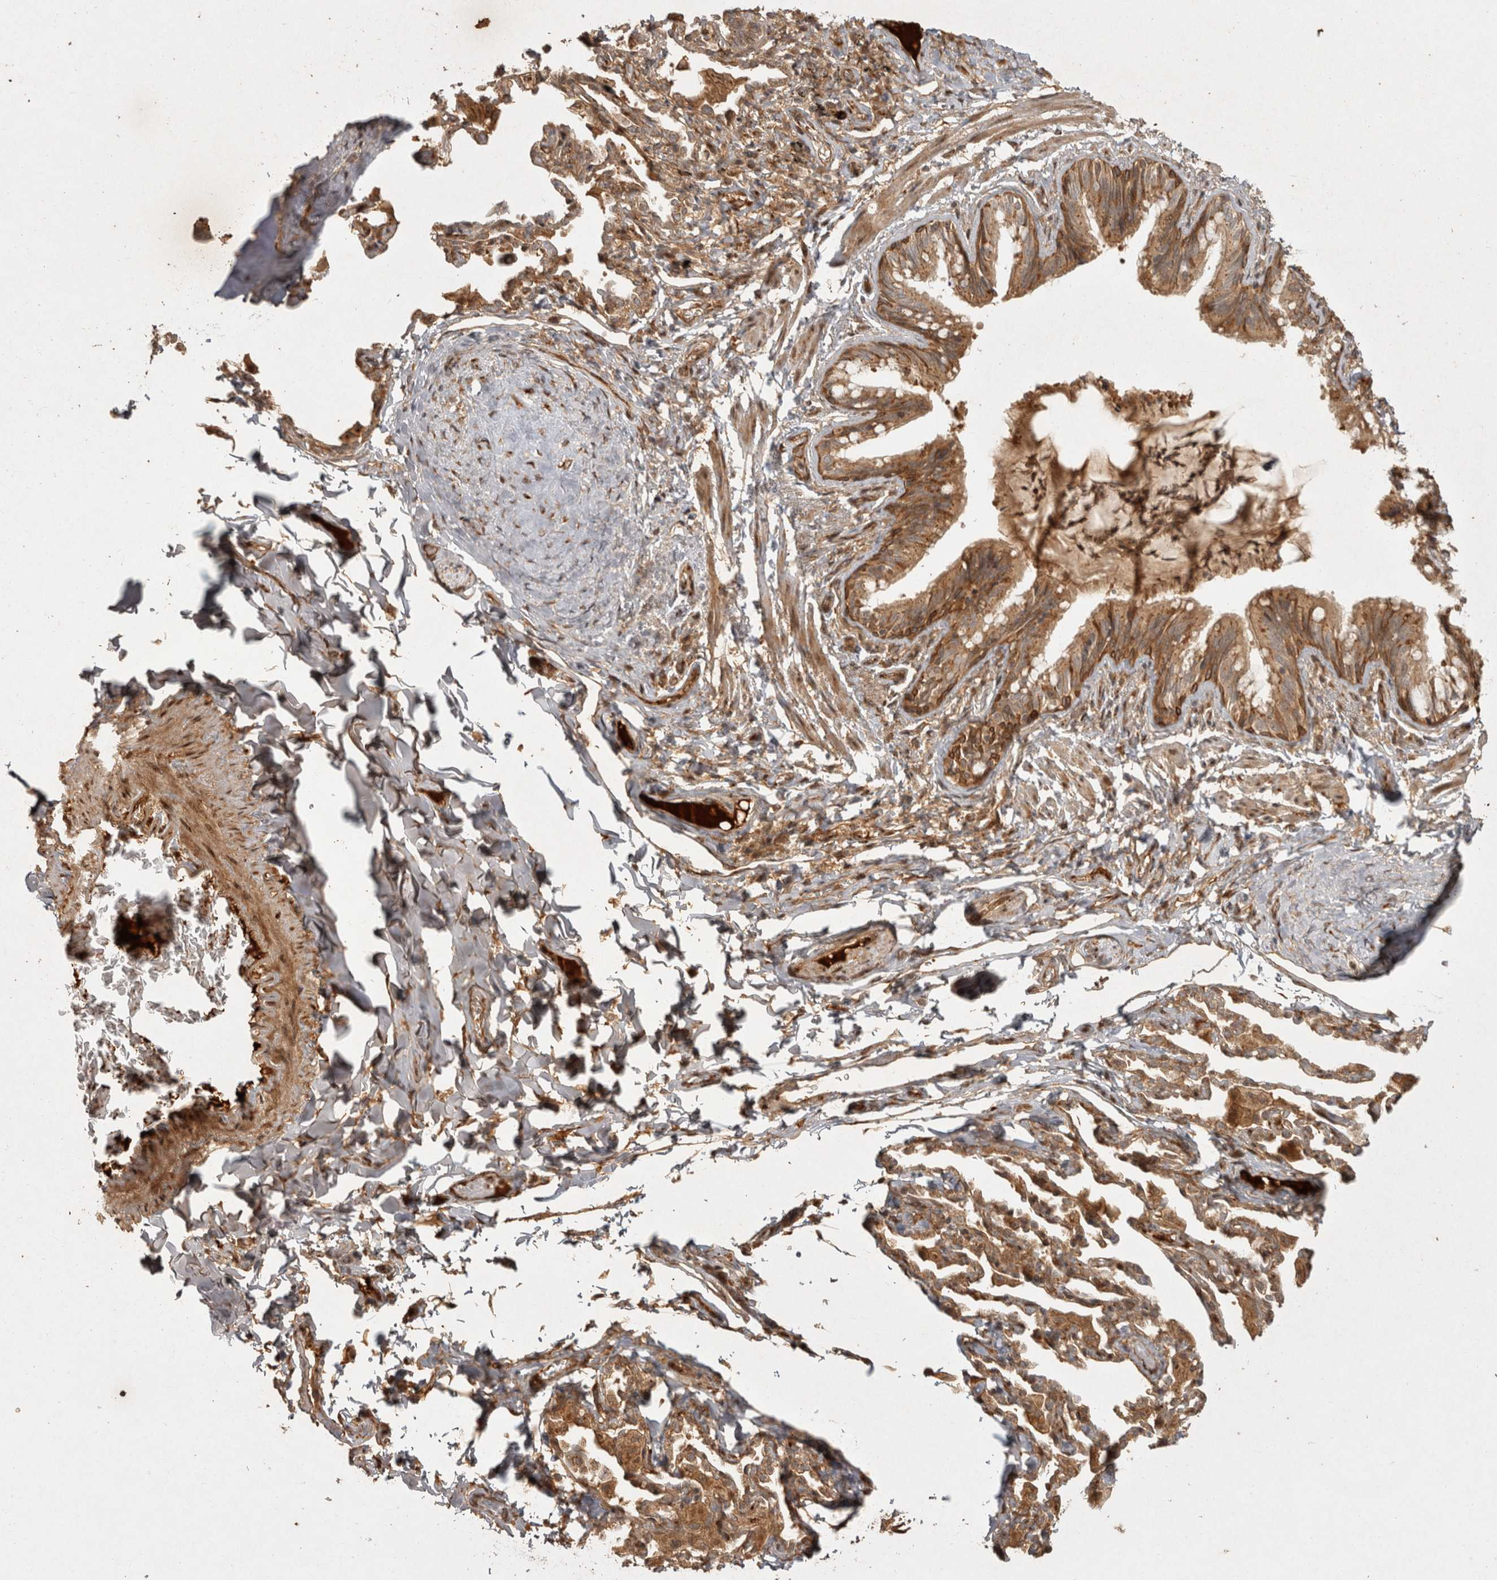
{"staining": {"intensity": "moderate", "quantity": ">75%", "location": "cytoplasmic/membranous"}, "tissue": "bronchus", "cell_type": "Respiratory epithelial cells", "image_type": "normal", "snomed": [{"axis": "morphology", "description": "Normal tissue, NOS"}, {"axis": "morphology", "description": "Inflammation, NOS"}, {"axis": "topography", "description": "Bronchus"}, {"axis": "topography", "description": "Lung"}], "caption": "Protein analysis of benign bronchus displays moderate cytoplasmic/membranous expression in about >75% of respiratory epithelial cells. (IHC, brightfield microscopy, high magnification).", "gene": "CAMSAP2", "patient": {"sex": "female", "age": 46}}